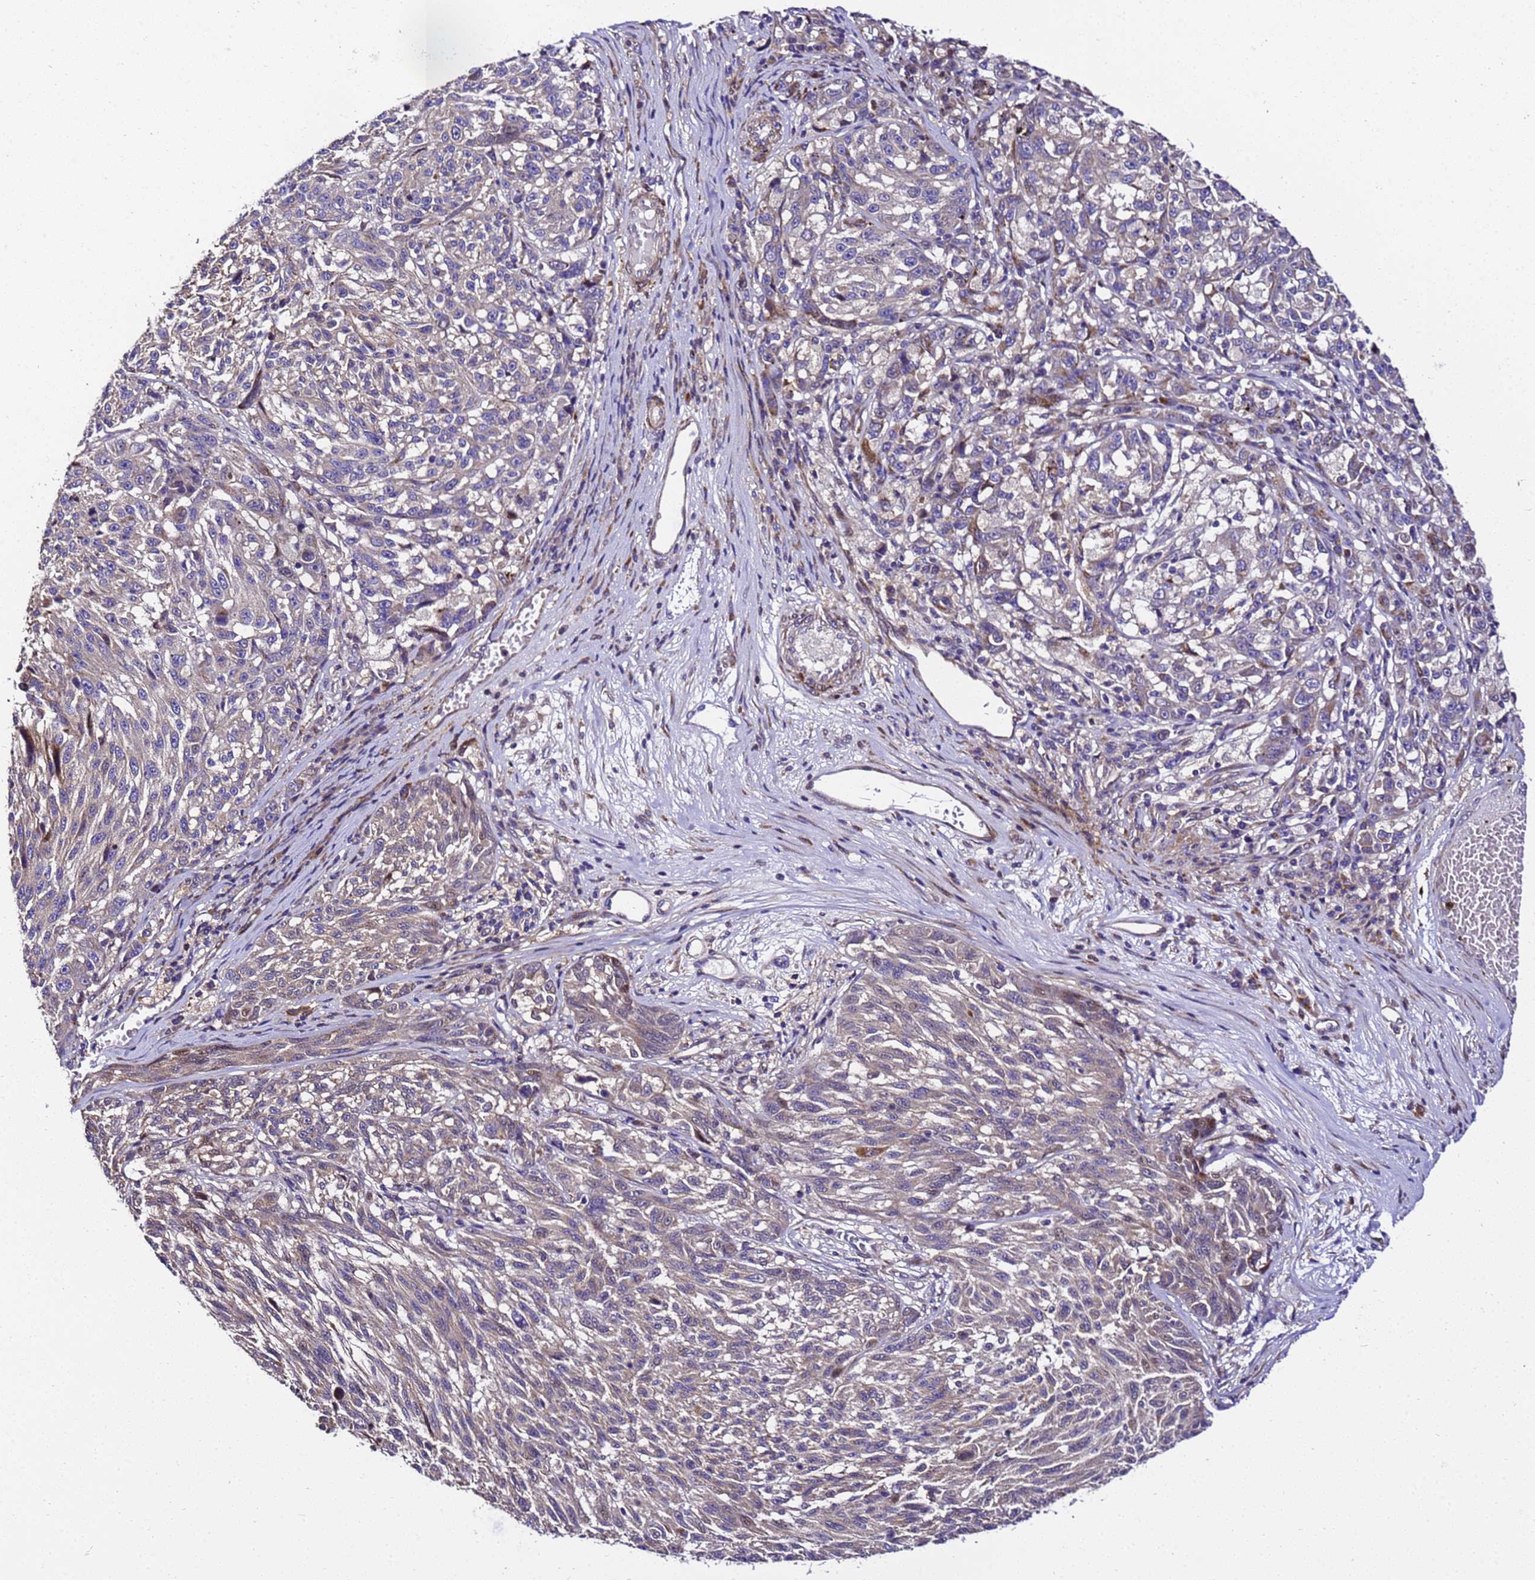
{"staining": {"intensity": "negative", "quantity": "none", "location": "none"}, "tissue": "melanoma", "cell_type": "Tumor cells", "image_type": "cancer", "snomed": [{"axis": "morphology", "description": "Malignant melanoma, NOS"}, {"axis": "topography", "description": "Skin"}], "caption": "A high-resolution histopathology image shows immunohistochemistry (IHC) staining of melanoma, which reveals no significant staining in tumor cells.", "gene": "ZNF417", "patient": {"sex": "male", "age": 53}}